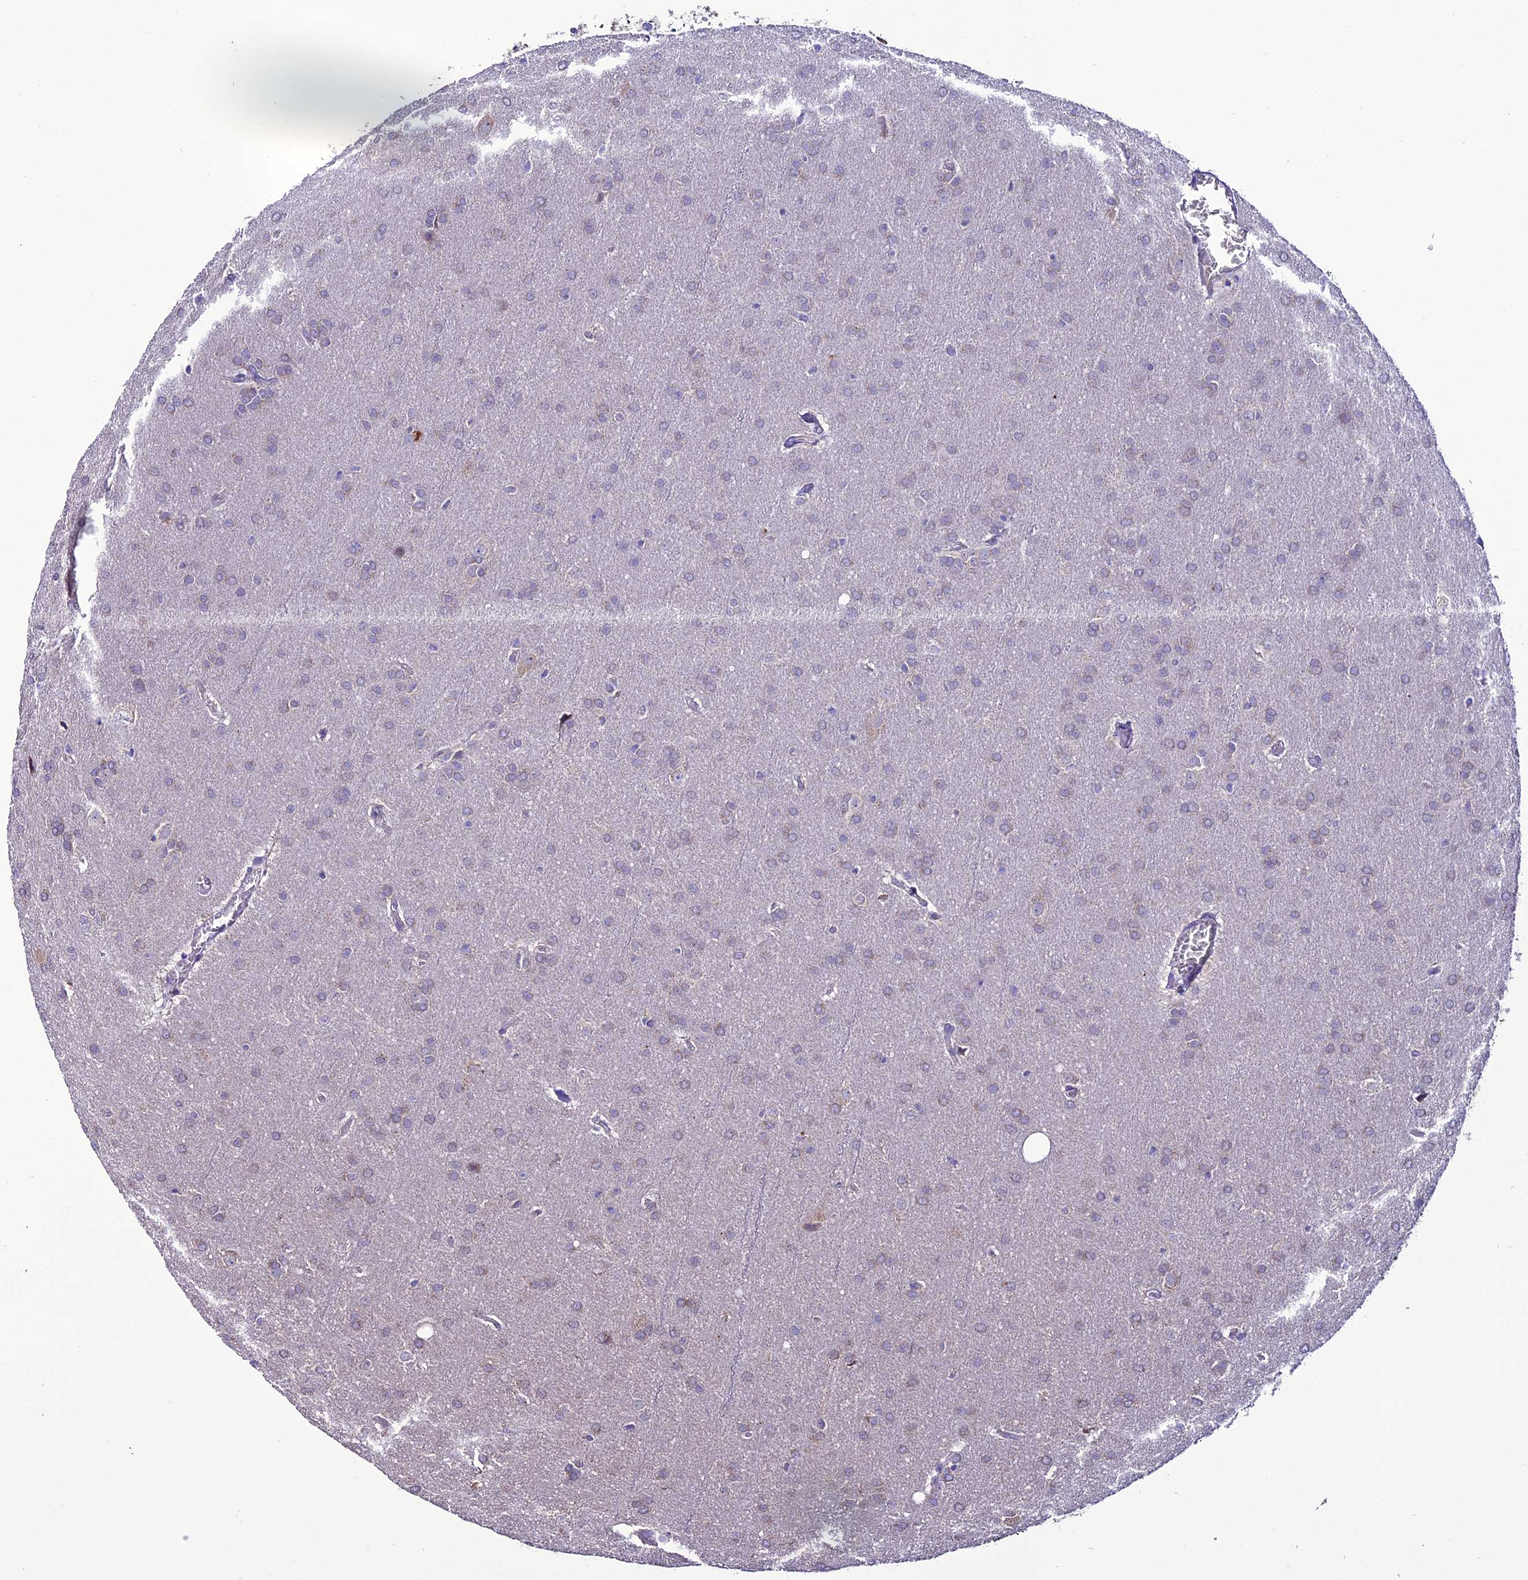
{"staining": {"intensity": "negative", "quantity": "none", "location": "none"}, "tissue": "glioma", "cell_type": "Tumor cells", "image_type": "cancer", "snomed": [{"axis": "morphology", "description": "Glioma, malignant, Low grade"}, {"axis": "topography", "description": "Brain"}], "caption": "High power microscopy image of an immunohistochemistry (IHC) photomicrograph of low-grade glioma (malignant), revealing no significant expression in tumor cells. The staining is performed using DAB (3,3'-diaminobenzidine) brown chromogen with nuclei counter-stained in using hematoxylin.", "gene": "HOGA1", "patient": {"sex": "female", "age": 32}}